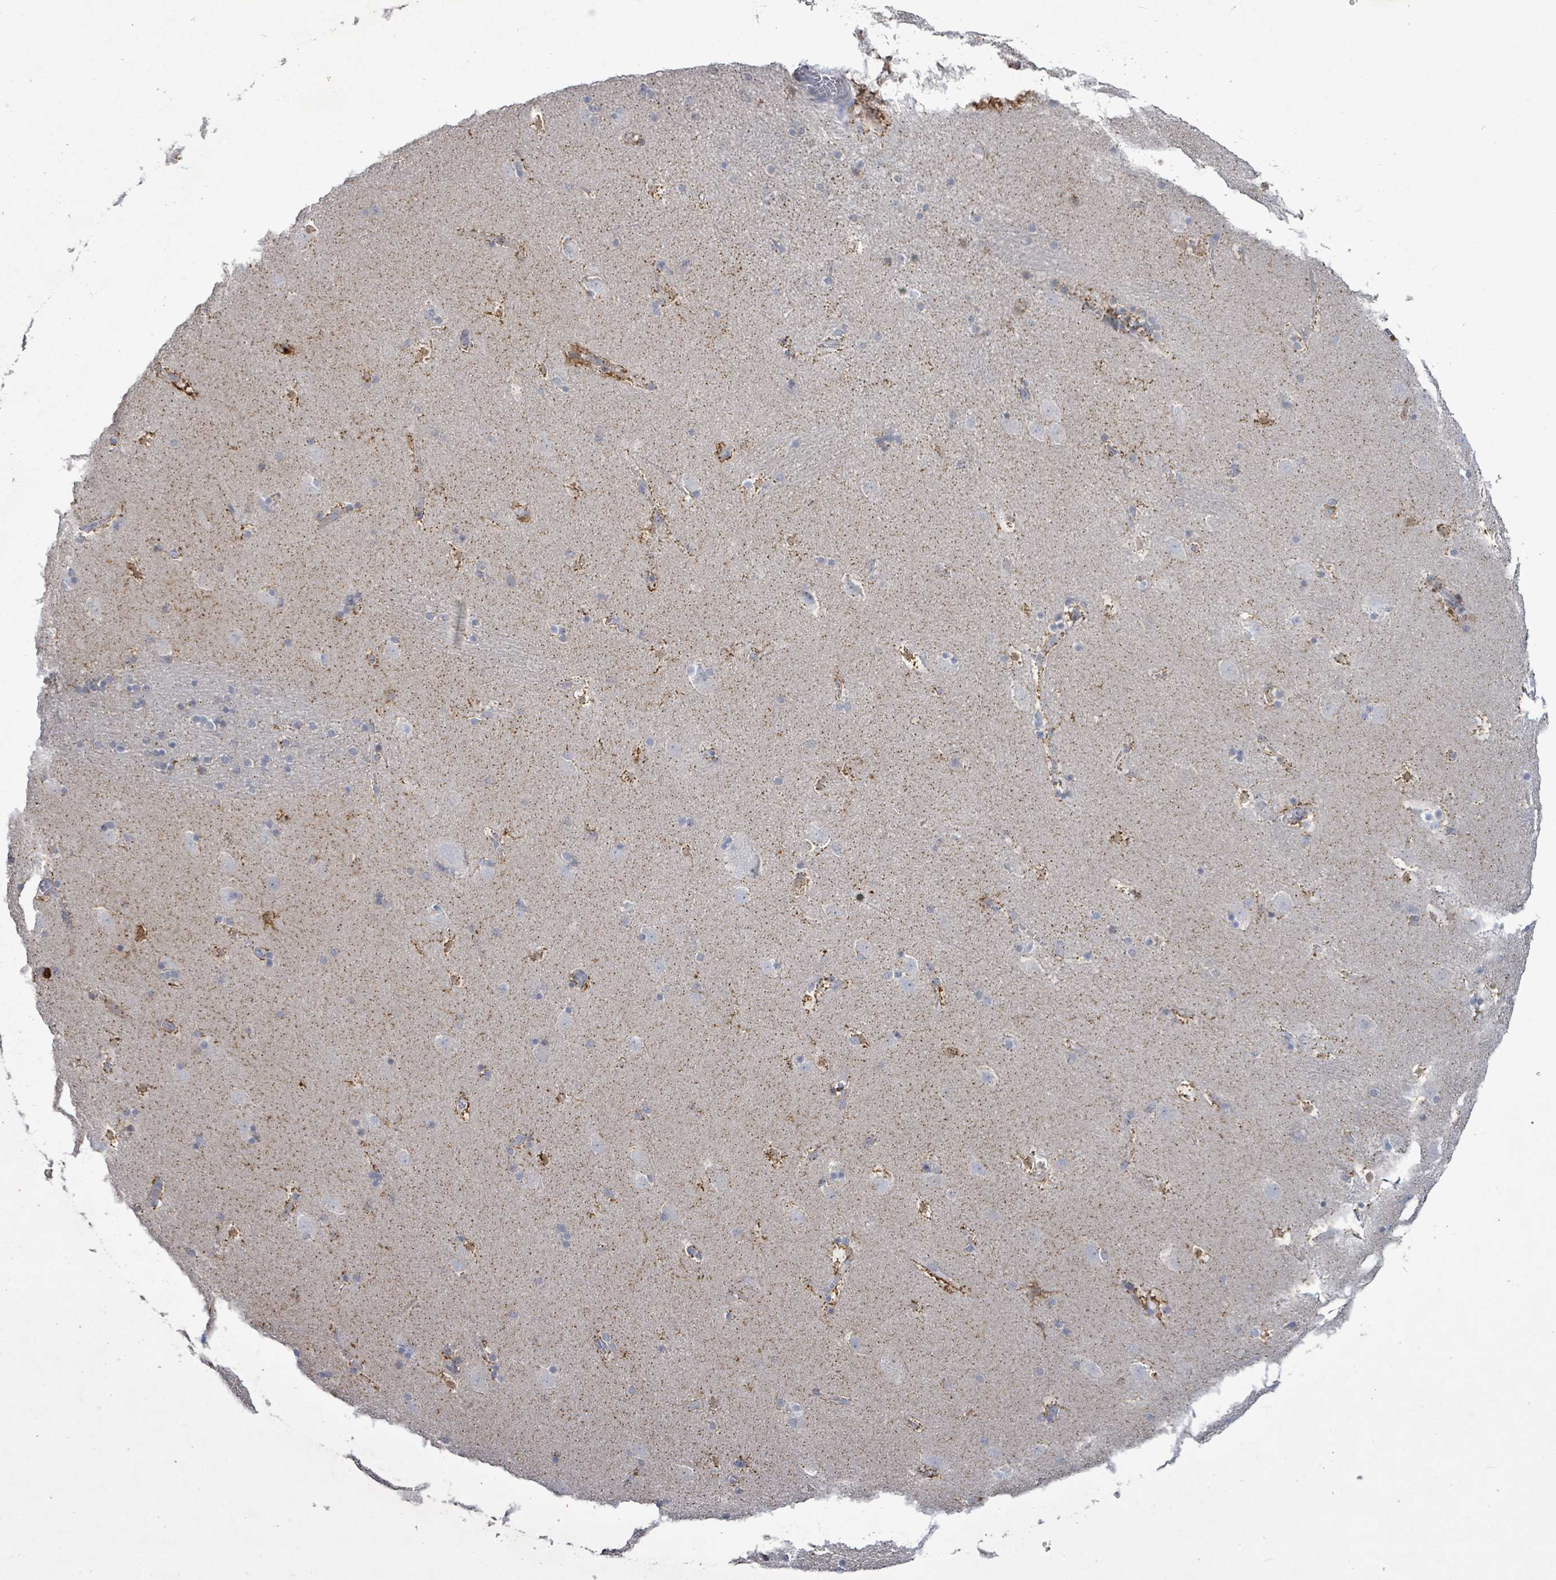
{"staining": {"intensity": "moderate", "quantity": "<25%", "location": "cytoplasmic/membranous"}, "tissue": "caudate", "cell_type": "Glial cells", "image_type": "normal", "snomed": [{"axis": "morphology", "description": "Normal tissue, NOS"}, {"axis": "topography", "description": "Lateral ventricle wall"}], "caption": "Immunohistochemistry (IHC) (DAB (3,3'-diaminobenzidine)) staining of unremarkable caudate demonstrates moderate cytoplasmic/membranous protein expression in about <25% of glial cells. The protein is stained brown, and the nuclei are stained in blue (DAB IHC with brightfield microscopy, high magnification).", "gene": "FAM210A", "patient": {"sex": "male", "age": 45}}